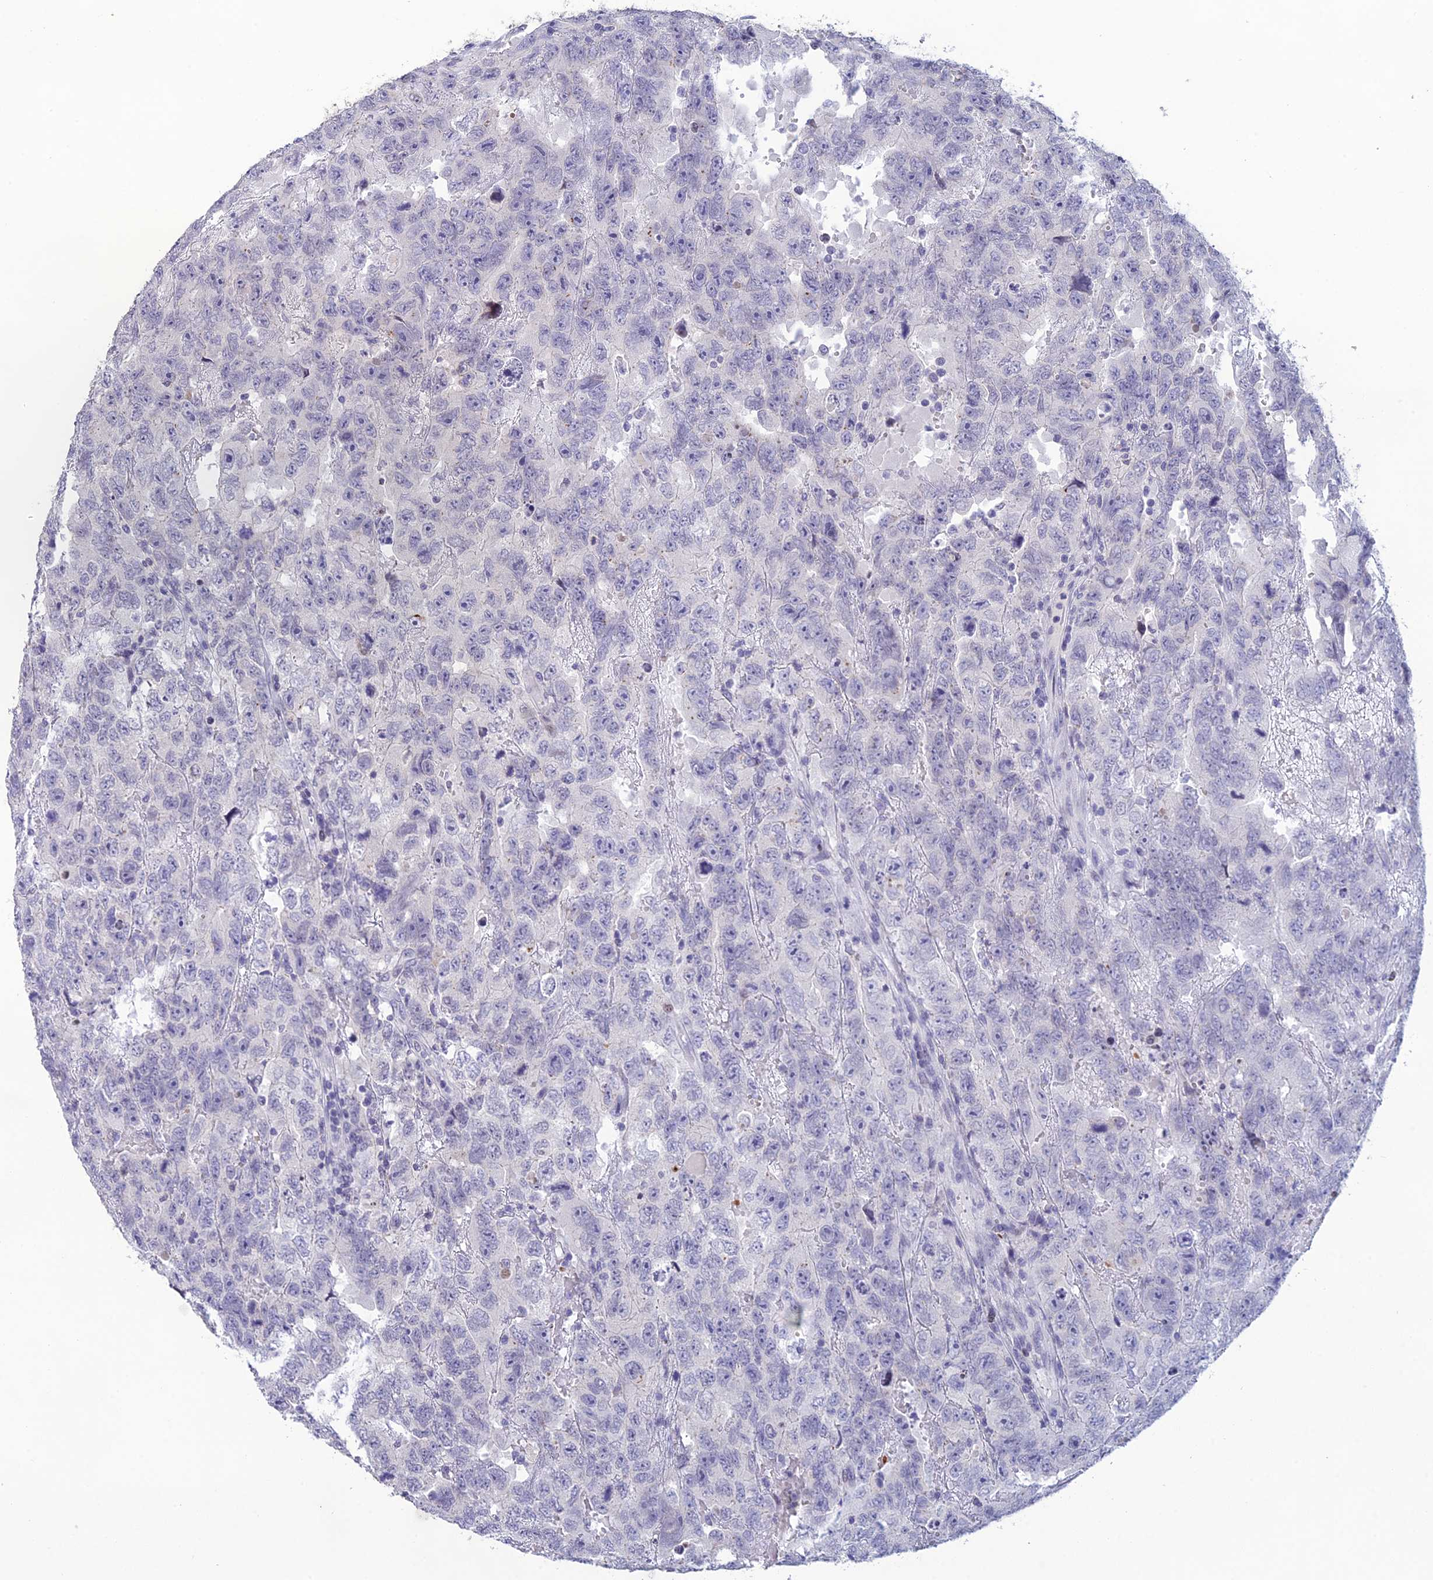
{"staining": {"intensity": "negative", "quantity": "none", "location": "none"}, "tissue": "testis cancer", "cell_type": "Tumor cells", "image_type": "cancer", "snomed": [{"axis": "morphology", "description": "Carcinoma, Embryonal, NOS"}, {"axis": "topography", "description": "Testis"}], "caption": "Micrograph shows no significant protein staining in tumor cells of testis cancer (embryonal carcinoma).", "gene": "TMEM134", "patient": {"sex": "male", "age": 45}}